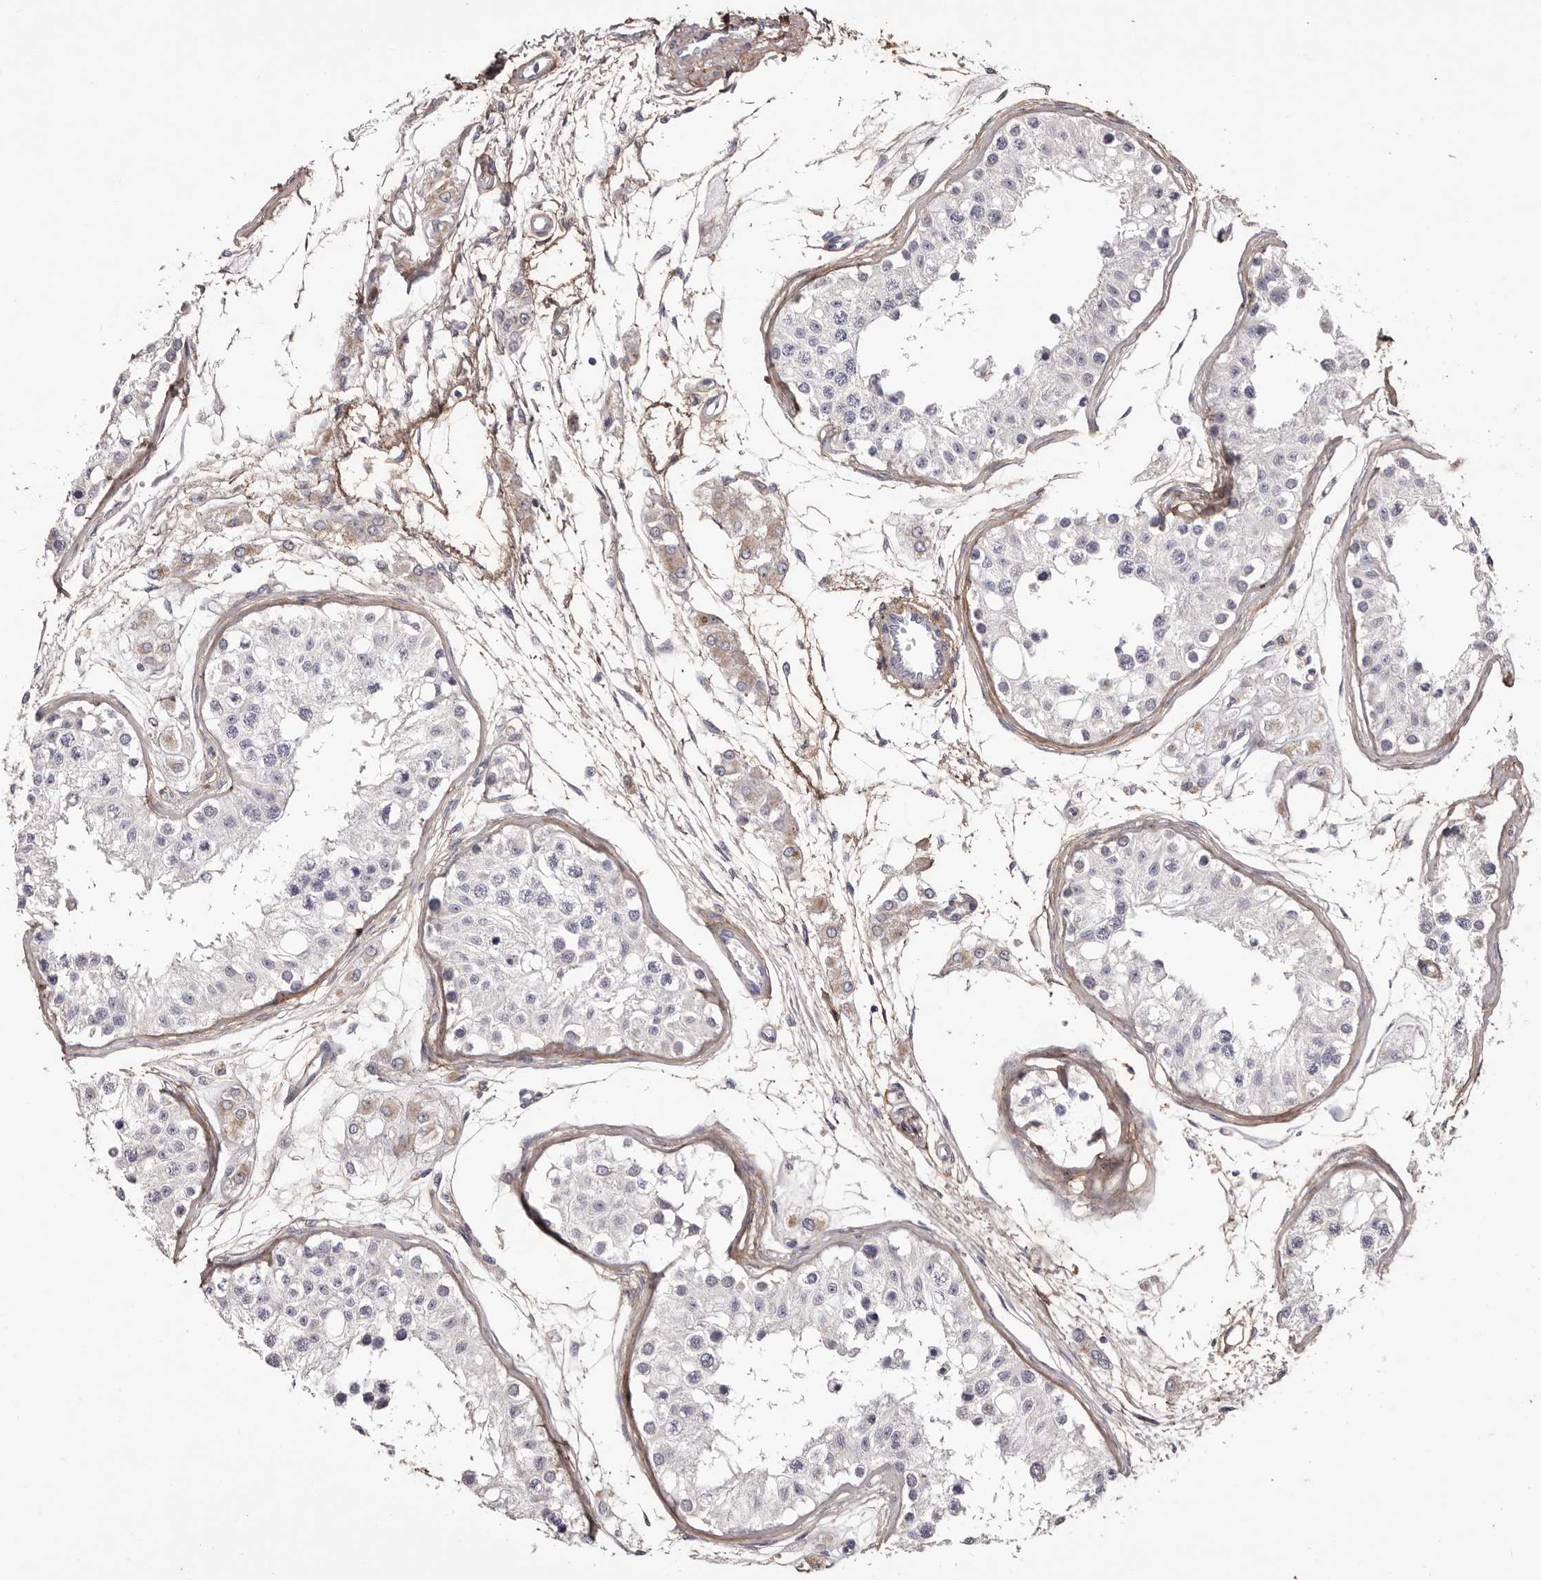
{"staining": {"intensity": "negative", "quantity": "none", "location": "none"}, "tissue": "testis", "cell_type": "Cells in seminiferous ducts", "image_type": "normal", "snomed": [{"axis": "morphology", "description": "Normal tissue, NOS"}, {"axis": "morphology", "description": "Adenocarcinoma, metastatic, NOS"}, {"axis": "topography", "description": "Testis"}], "caption": "A high-resolution image shows immunohistochemistry (IHC) staining of unremarkable testis, which displays no significant positivity in cells in seminiferous ducts.", "gene": "COL6A1", "patient": {"sex": "male", "age": 26}}